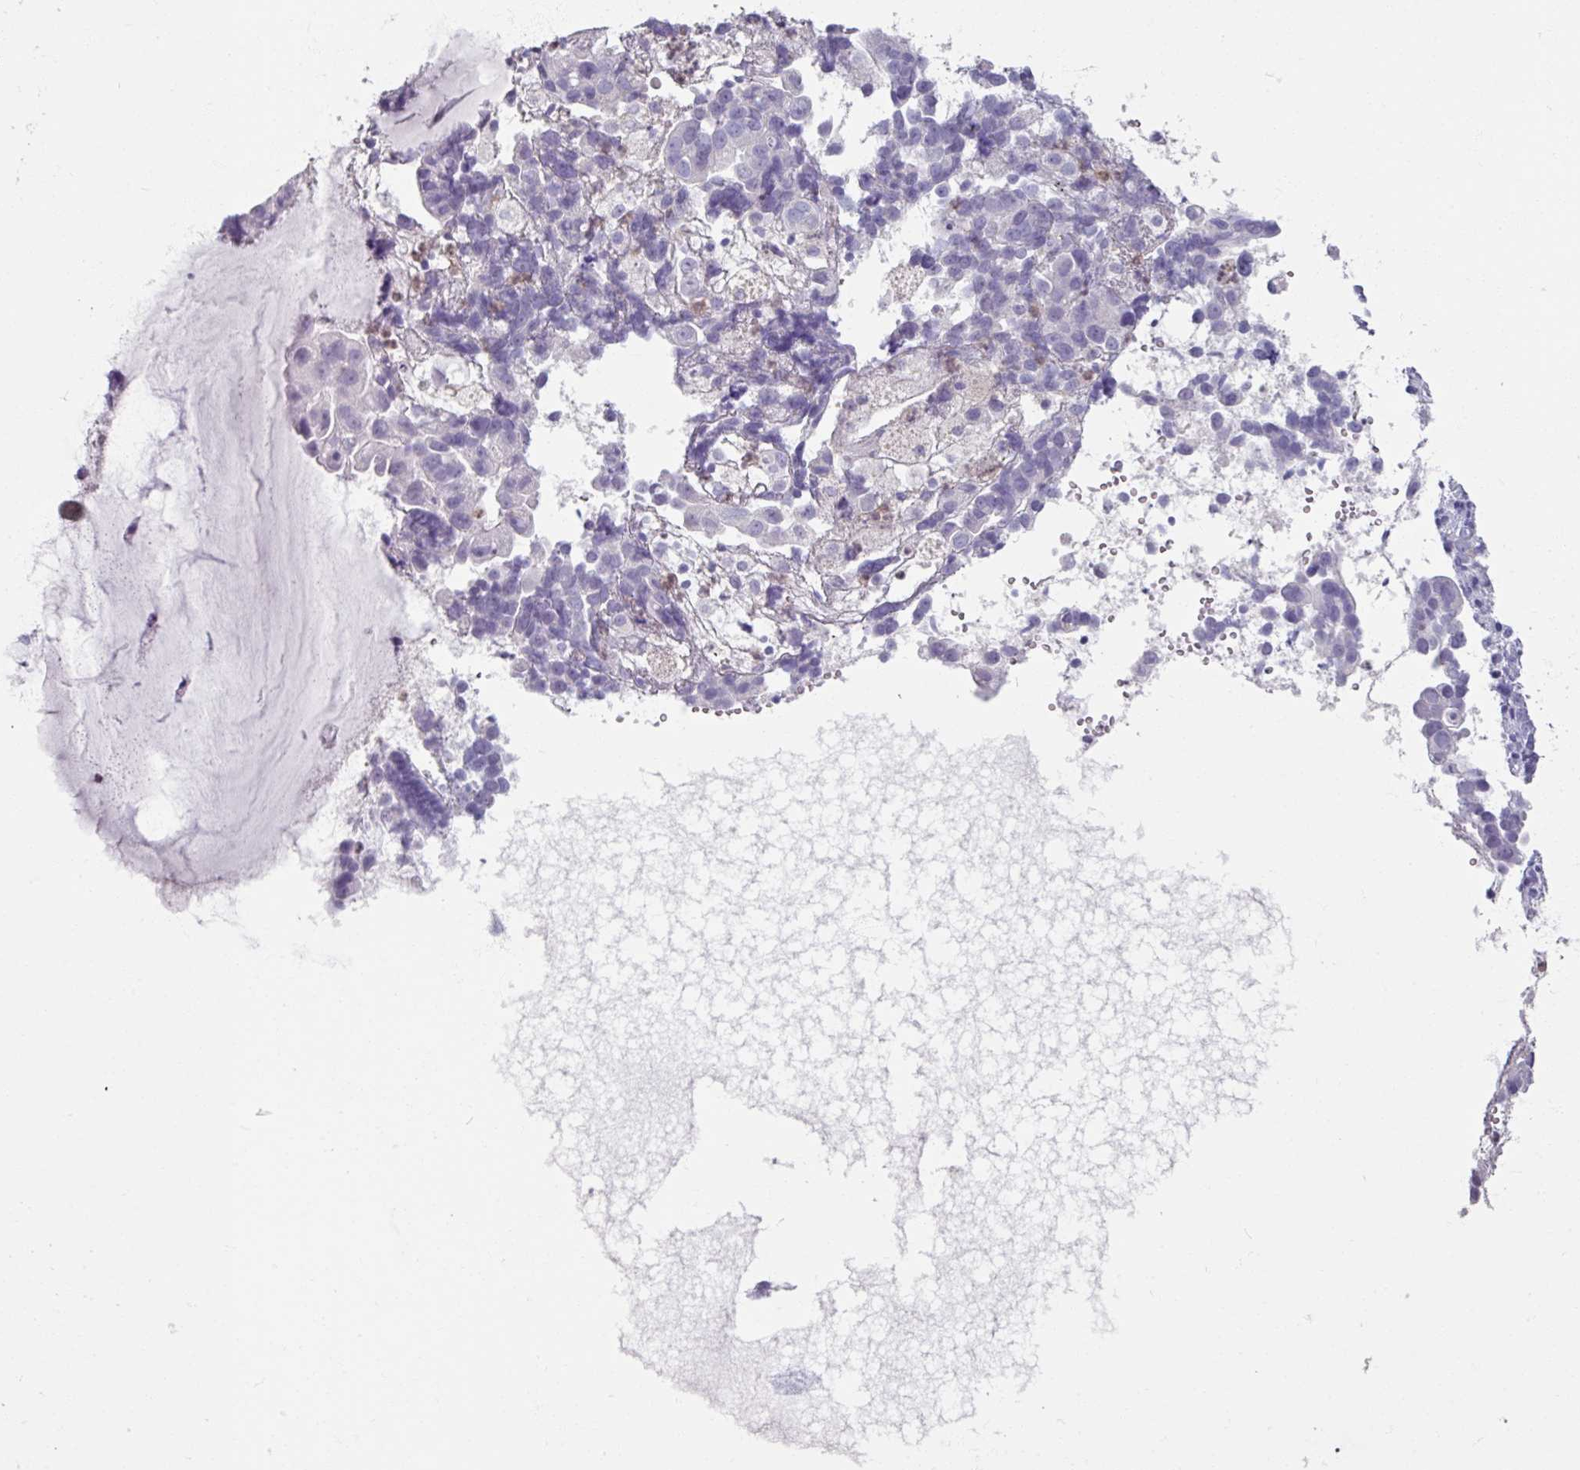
{"staining": {"intensity": "negative", "quantity": "none", "location": "none"}, "tissue": "endometrial cancer", "cell_type": "Tumor cells", "image_type": "cancer", "snomed": [{"axis": "morphology", "description": "Adenocarcinoma, NOS"}, {"axis": "topography", "description": "Endometrium"}], "caption": "An IHC image of endometrial cancer is shown. There is no staining in tumor cells of endometrial cancer. (Stains: DAB immunohistochemistry with hematoxylin counter stain, Microscopy: brightfield microscopy at high magnification).", "gene": "ARG1", "patient": {"sex": "female", "age": 57}}